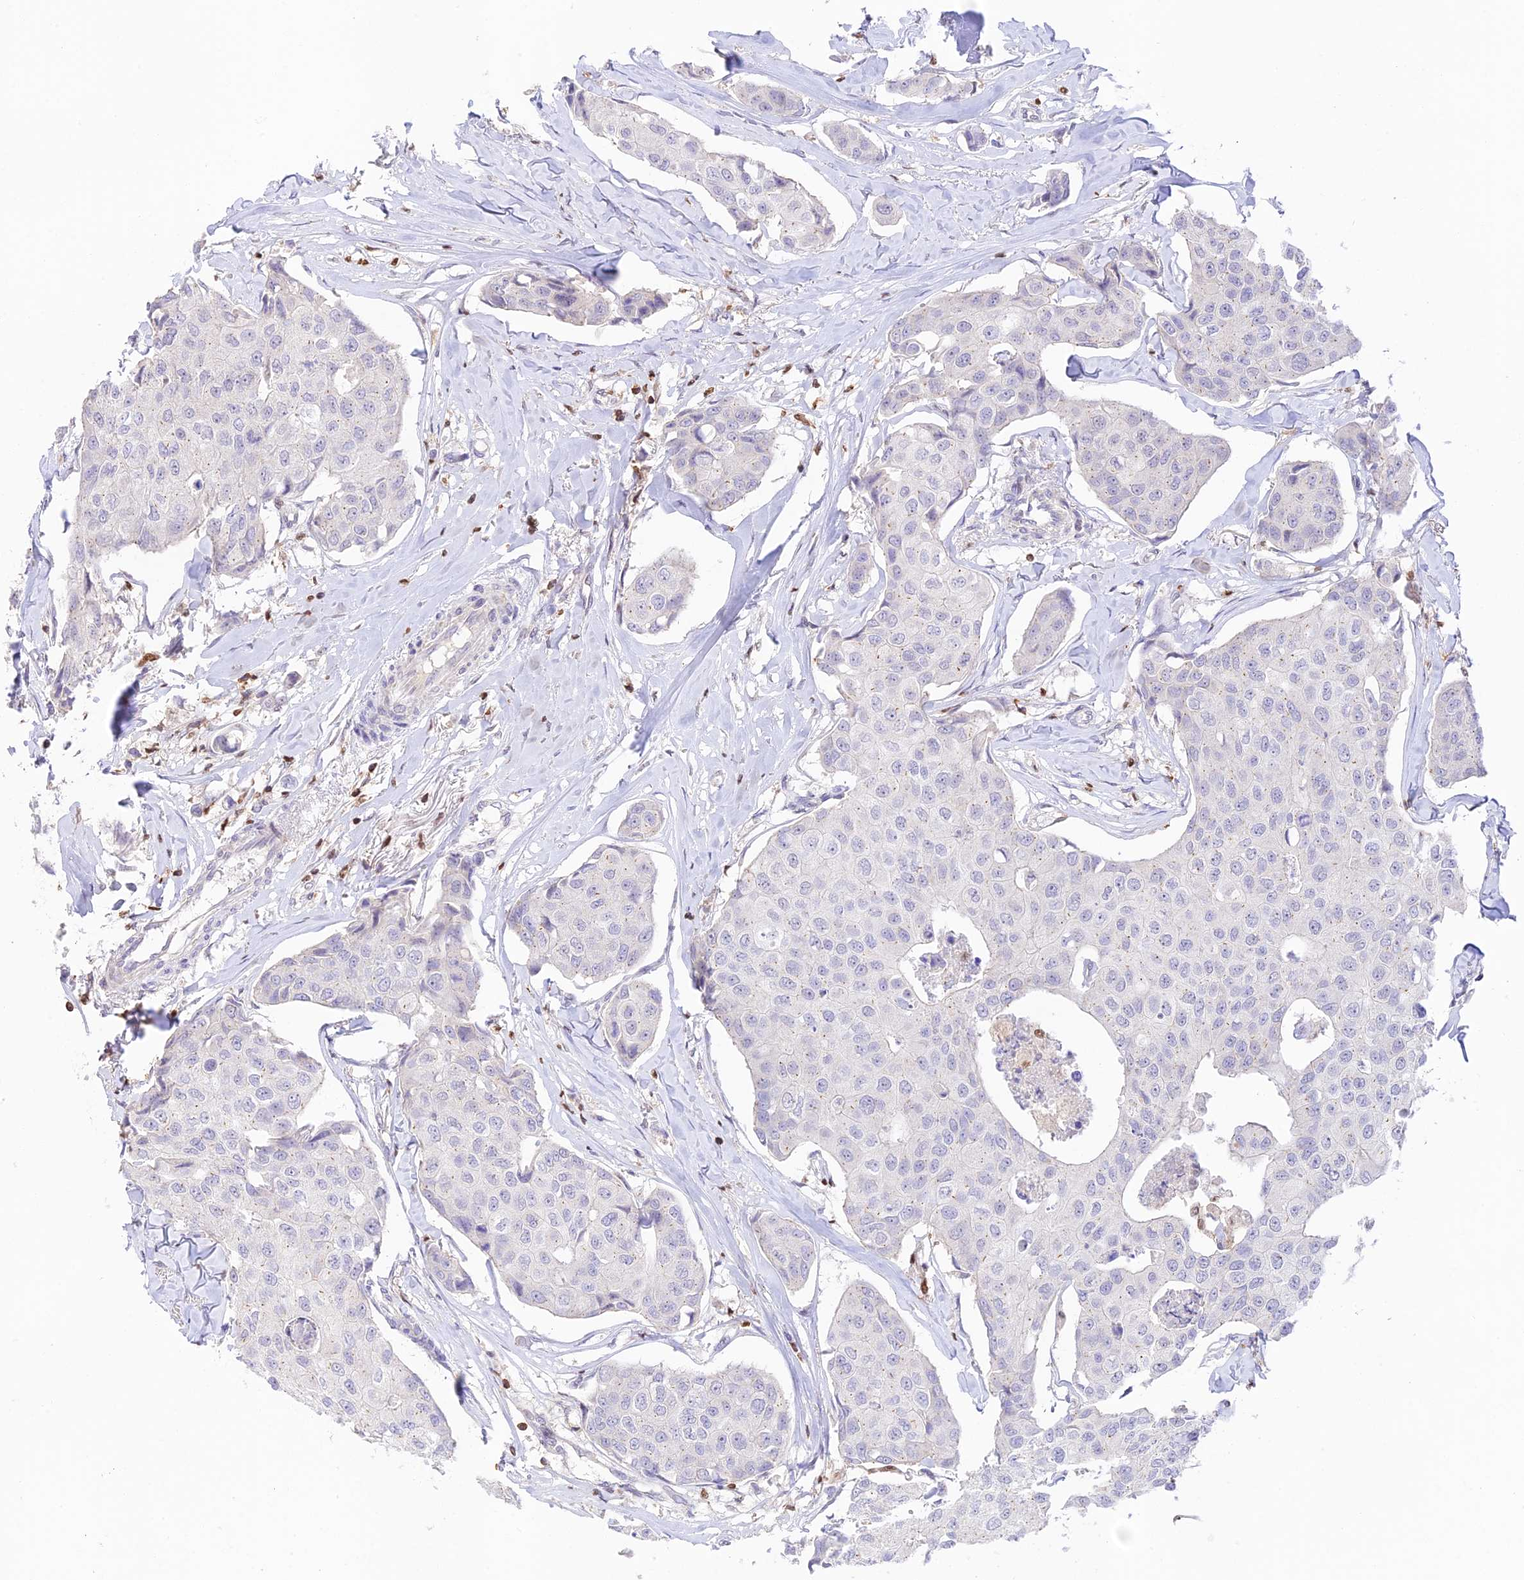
{"staining": {"intensity": "negative", "quantity": "none", "location": "none"}, "tissue": "breast cancer", "cell_type": "Tumor cells", "image_type": "cancer", "snomed": [{"axis": "morphology", "description": "Duct carcinoma"}, {"axis": "topography", "description": "Breast"}], "caption": "IHC of breast cancer (intraductal carcinoma) shows no positivity in tumor cells. The staining is performed using DAB brown chromogen with nuclei counter-stained in using hematoxylin.", "gene": "DENND1C", "patient": {"sex": "female", "age": 80}}